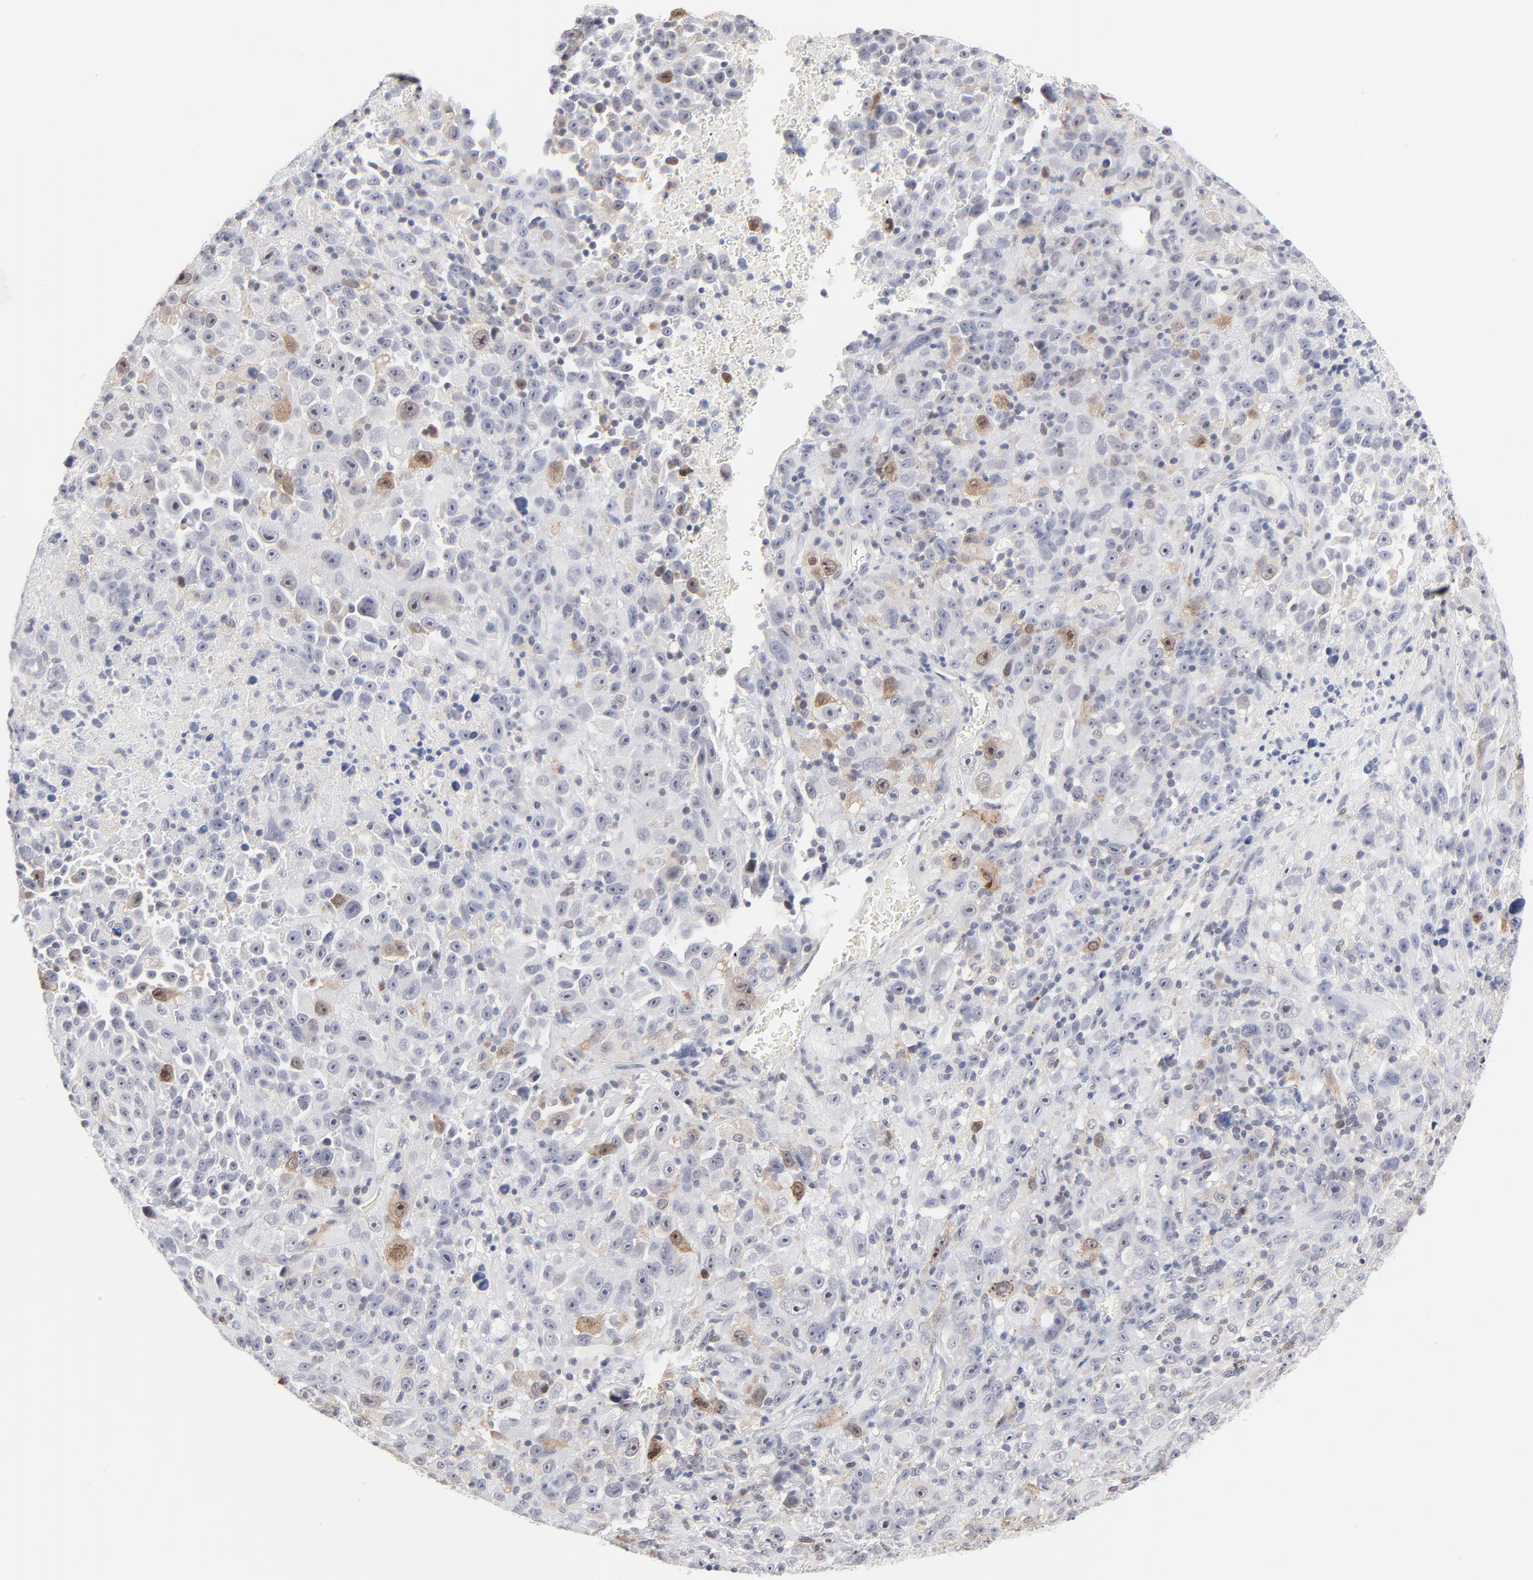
{"staining": {"intensity": "moderate", "quantity": "<25%", "location": "cytoplasmic/membranous,nuclear"}, "tissue": "melanoma", "cell_type": "Tumor cells", "image_type": "cancer", "snomed": [{"axis": "morphology", "description": "Malignant melanoma, Metastatic site"}, {"axis": "topography", "description": "Cerebral cortex"}], "caption": "A low amount of moderate cytoplasmic/membranous and nuclear positivity is present in about <25% of tumor cells in melanoma tissue. The protein is shown in brown color, while the nuclei are stained blue.", "gene": "AURKA", "patient": {"sex": "female", "age": 52}}